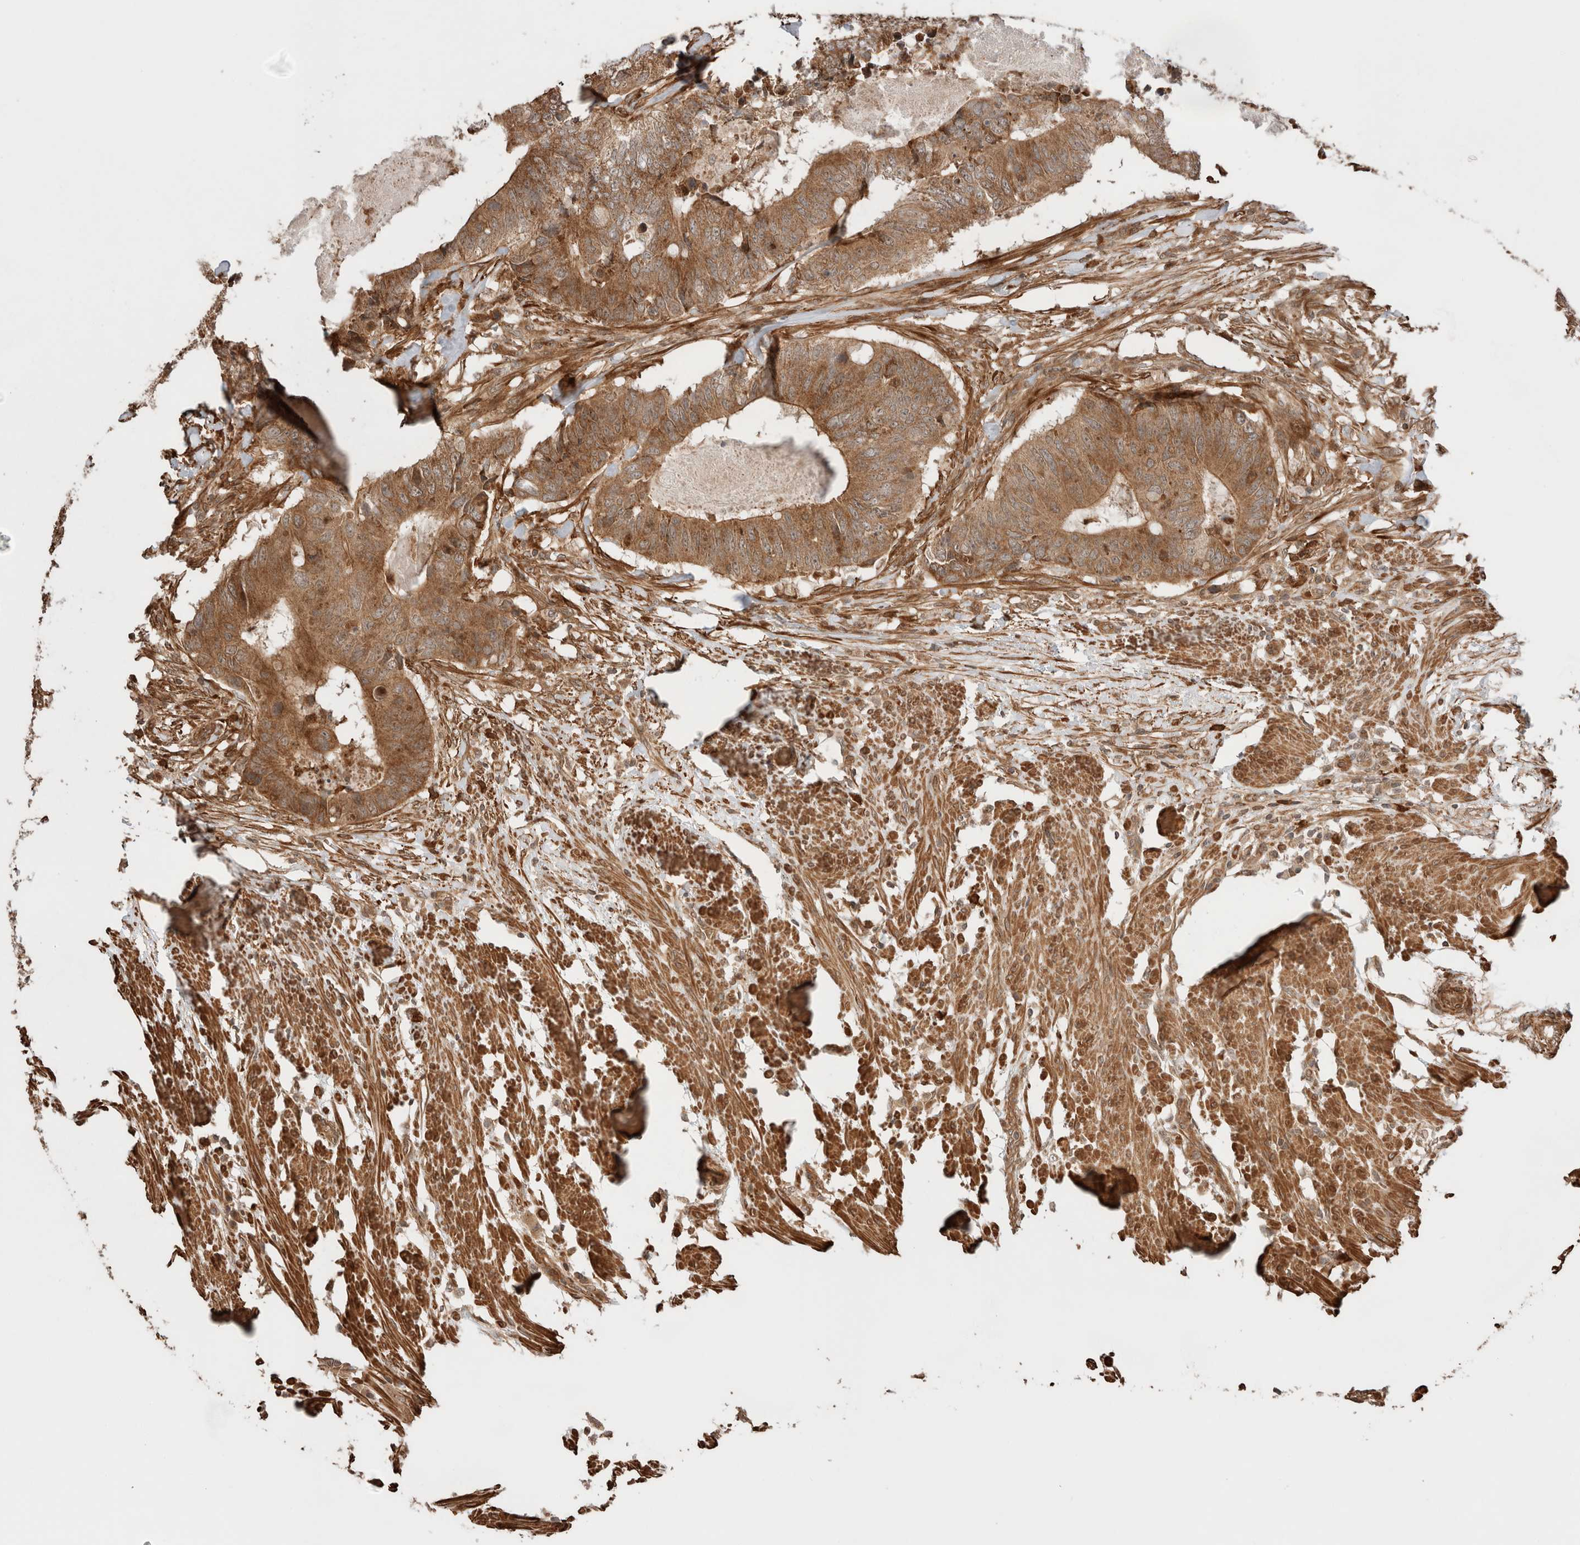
{"staining": {"intensity": "moderate", "quantity": ">75%", "location": "cytoplasmic/membranous"}, "tissue": "colorectal cancer", "cell_type": "Tumor cells", "image_type": "cancer", "snomed": [{"axis": "morphology", "description": "Adenocarcinoma, NOS"}, {"axis": "topography", "description": "Colon"}], "caption": "Immunohistochemical staining of human colorectal cancer exhibits moderate cytoplasmic/membranous protein expression in about >75% of tumor cells. Ihc stains the protein of interest in brown and the nuclei are stained blue.", "gene": "ZNF649", "patient": {"sex": "male", "age": 56}}